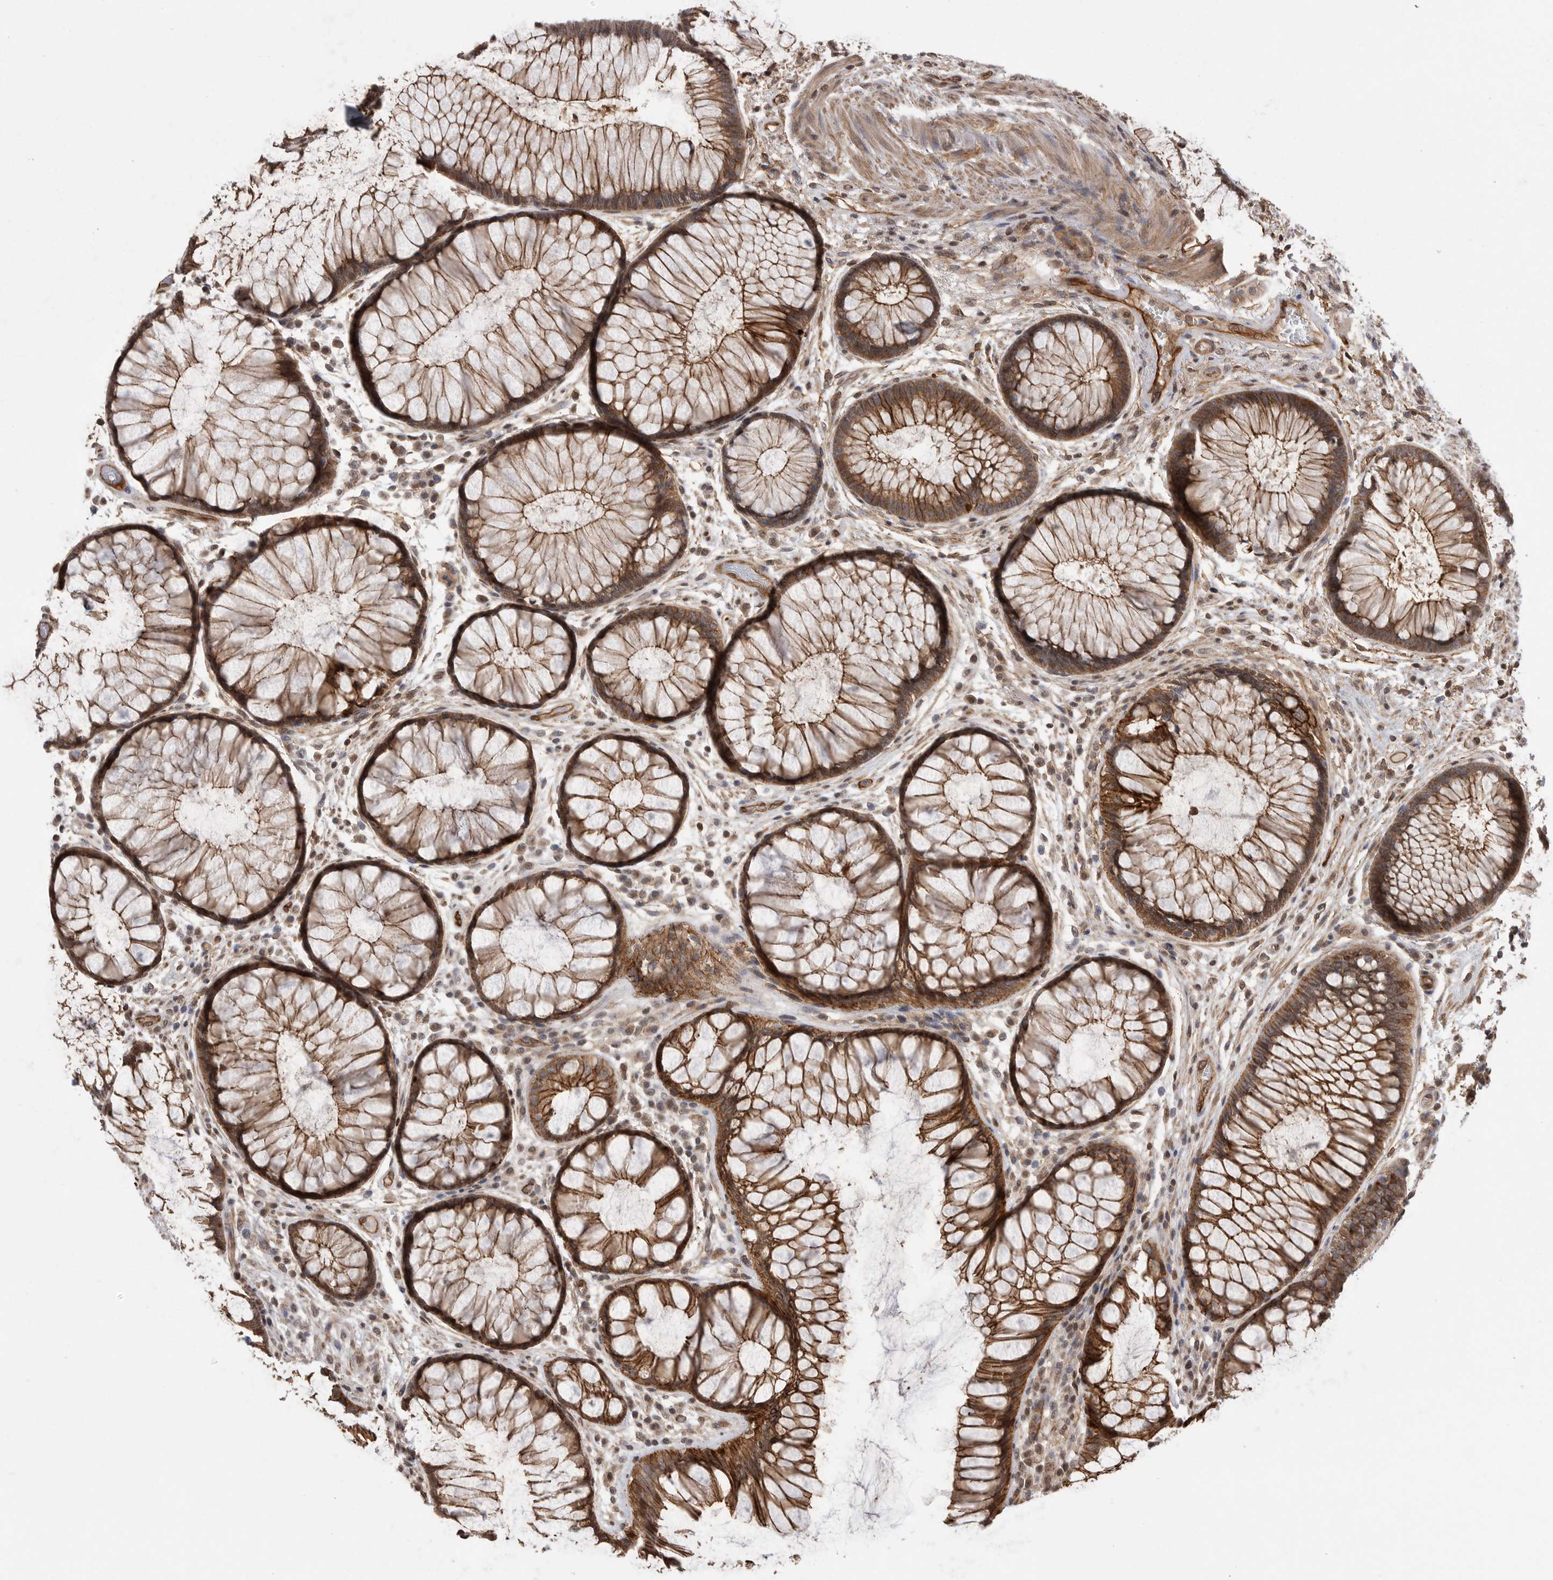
{"staining": {"intensity": "strong", "quantity": ">75%", "location": "cytoplasmic/membranous"}, "tissue": "rectum", "cell_type": "Glandular cells", "image_type": "normal", "snomed": [{"axis": "morphology", "description": "Normal tissue, NOS"}, {"axis": "topography", "description": "Rectum"}], "caption": "Immunohistochemistry (IHC) (DAB) staining of normal human rectum exhibits strong cytoplasmic/membranous protein staining in approximately >75% of glandular cells.", "gene": "NECTIN1", "patient": {"sex": "male", "age": 51}}